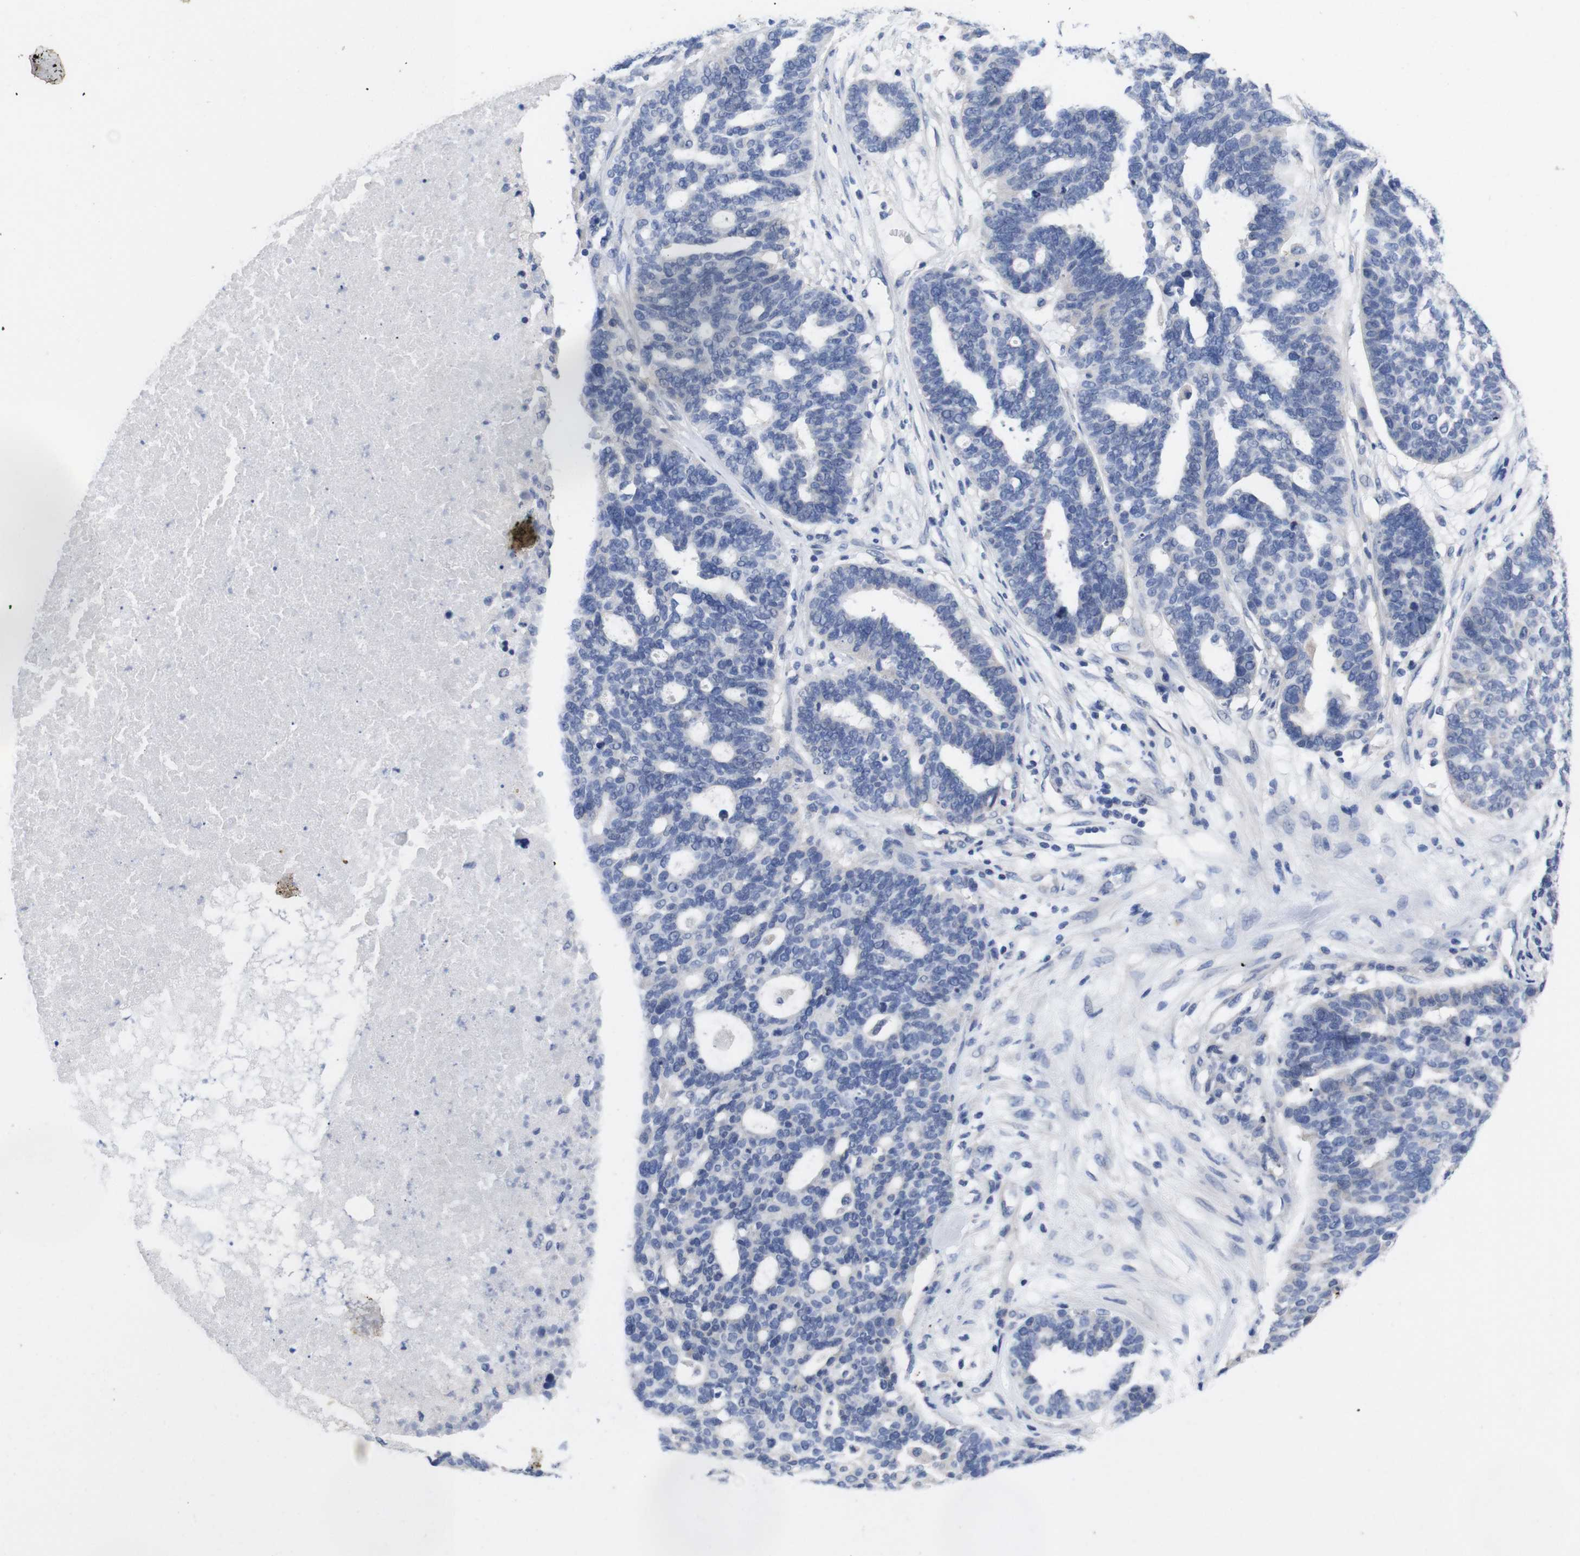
{"staining": {"intensity": "negative", "quantity": "none", "location": "none"}, "tissue": "ovarian cancer", "cell_type": "Tumor cells", "image_type": "cancer", "snomed": [{"axis": "morphology", "description": "Cystadenocarcinoma, serous, NOS"}, {"axis": "topography", "description": "Ovary"}], "caption": "A histopathology image of human ovarian cancer (serous cystadenocarcinoma) is negative for staining in tumor cells.", "gene": "TNNI3", "patient": {"sex": "female", "age": 59}}